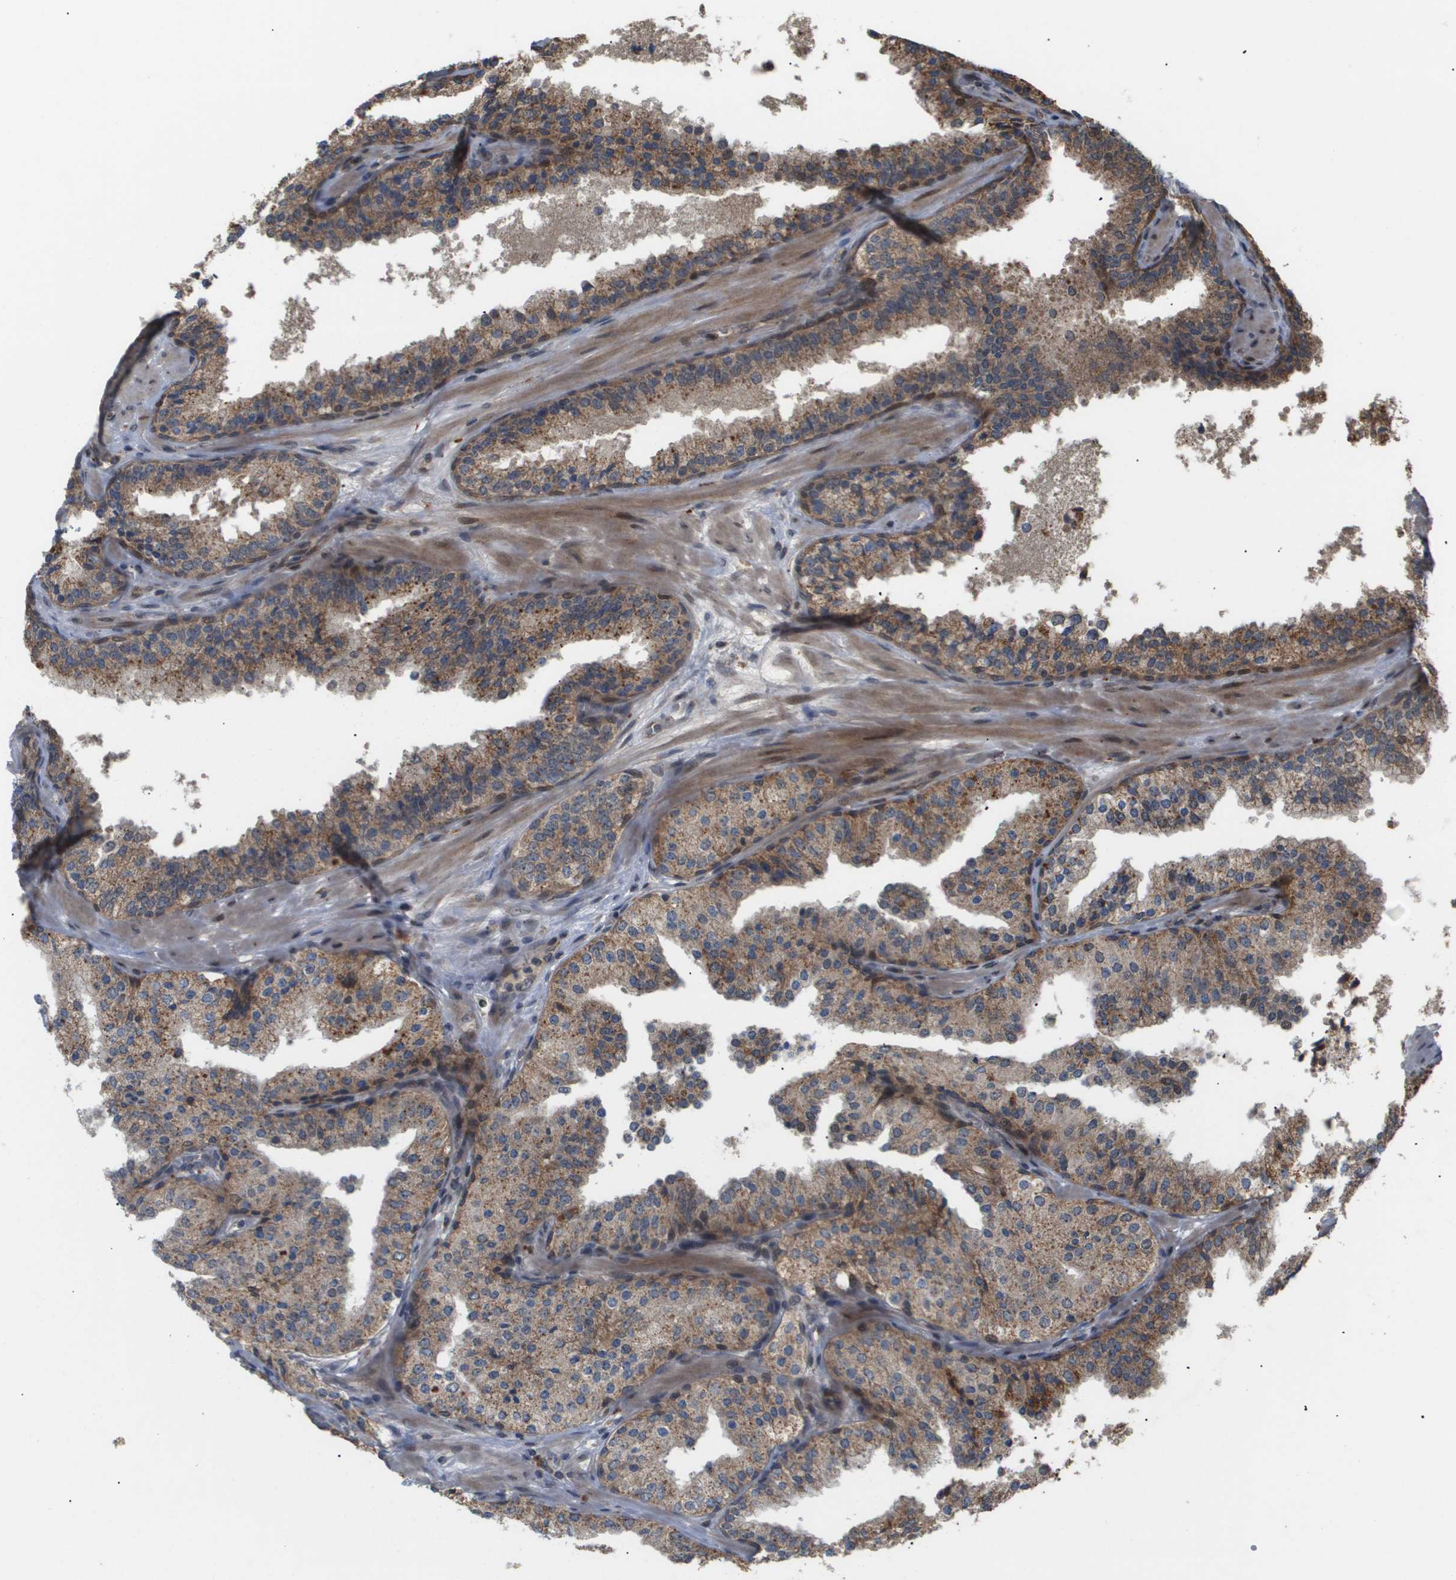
{"staining": {"intensity": "moderate", "quantity": ">75%", "location": "cytoplasmic/membranous"}, "tissue": "prostate cancer", "cell_type": "Tumor cells", "image_type": "cancer", "snomed": [{"axis": "morphology", "description": "Adenocarcinoma, High grade"}, {"axis": "topography", "description": "Prostate"}], "caption": "The immunohistochemical stain shows moderate cytoplasmic/membranous positivity in tumor cells of high-grade adenocarcinoma (prostate) tissue.", "gene": "PDGFB", "patient": {"sex": "male", "age": 65}}